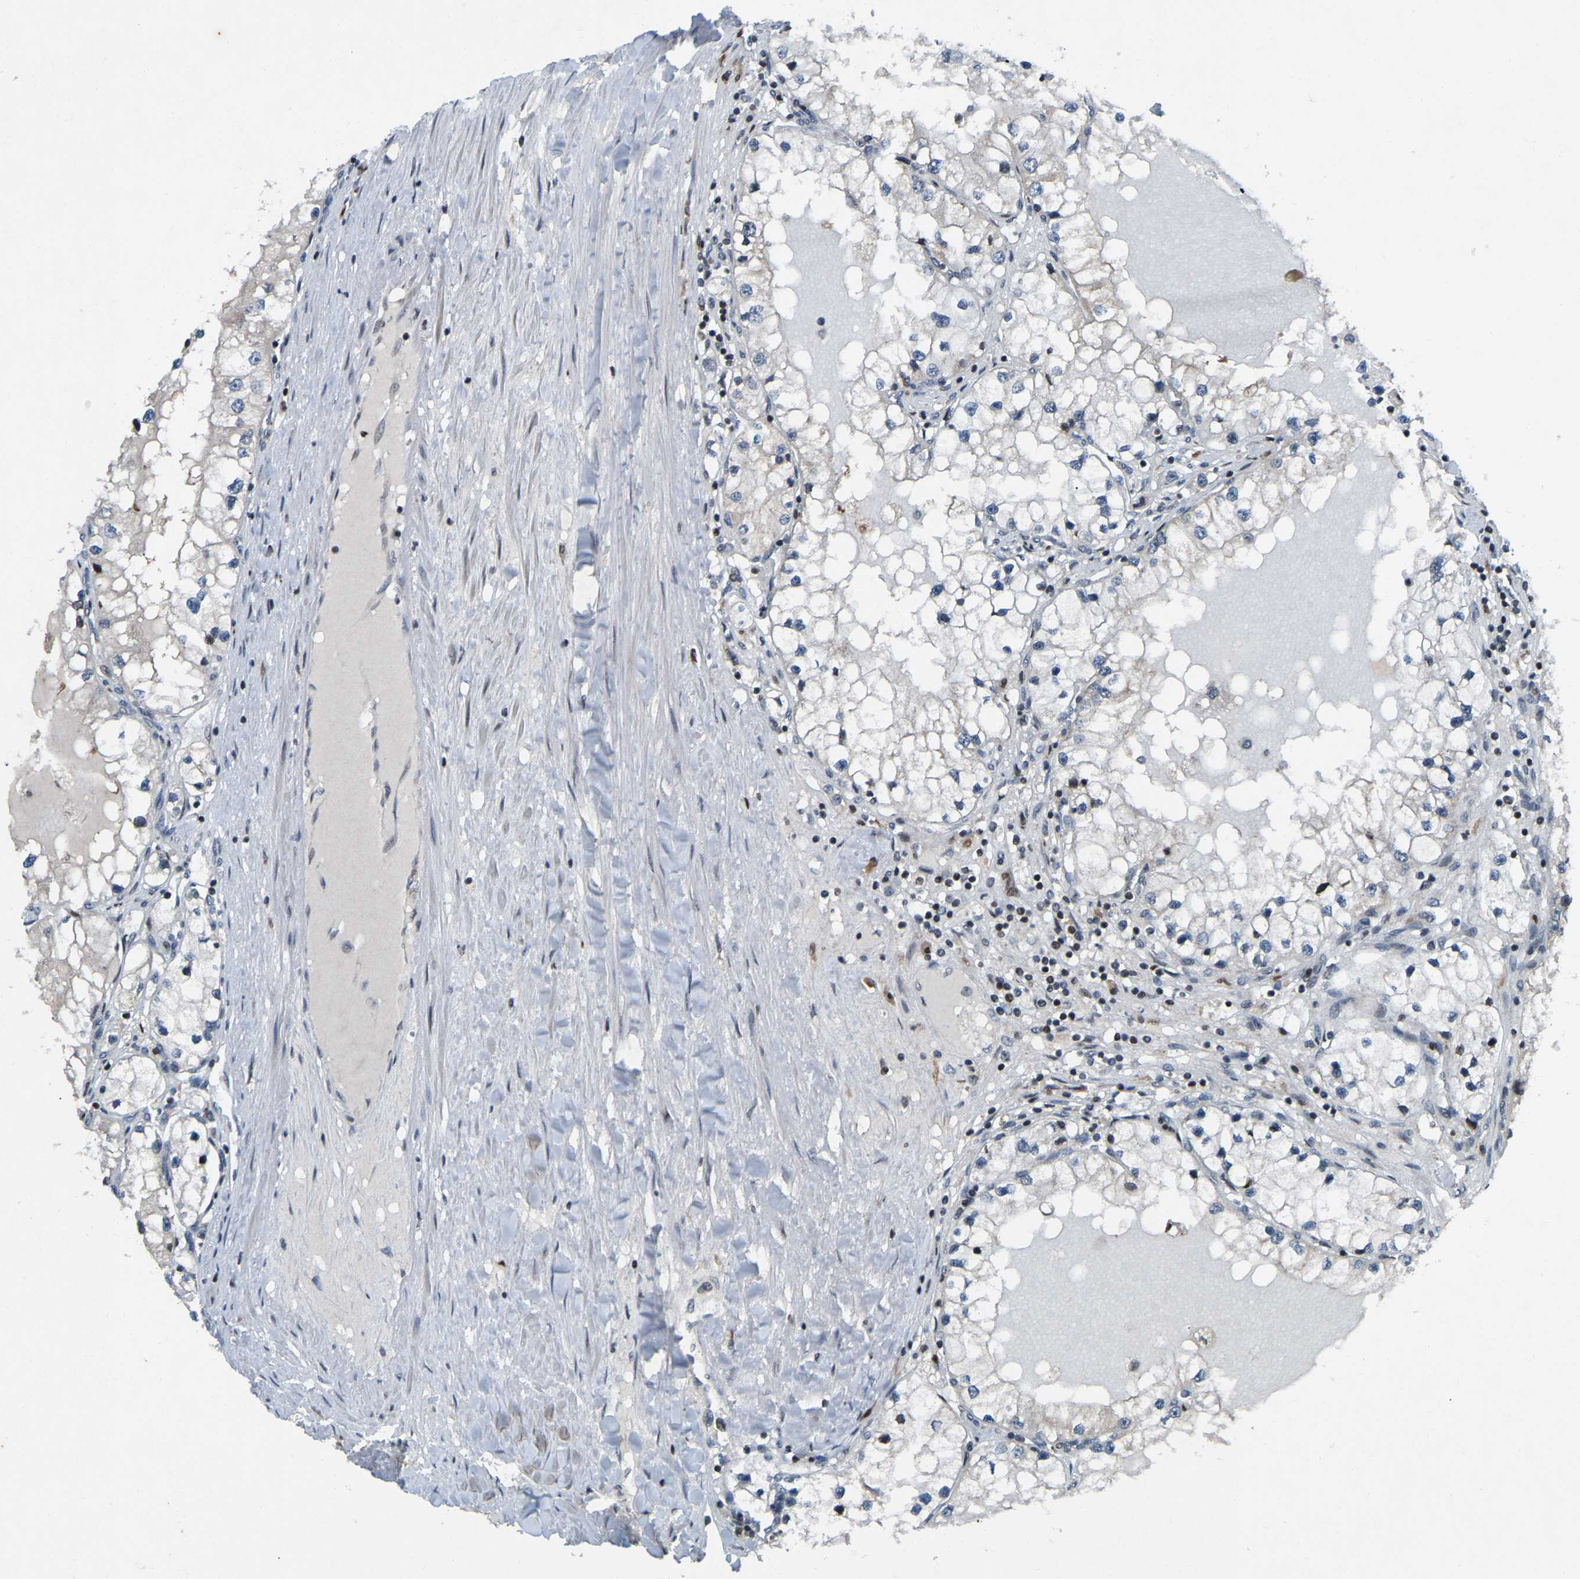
{"staining": {"intensity": "negative", "quantity": "none", "location": "none"}, "tissue": "renal cancer", "cell_type": "Tumor cells", "image_type": "cancer", "snomed": [{"axis": "morphology", "description": "Adenocarcinoma, NOS"}, {"axis": "topography", "description": "Kidney"}], "caption": "This is a histopathology image of IHC staining of renal cancer, which shows no expression in tumor cells. Nuclei are stained in blue.", "gene": "PARL", "patient": {"sex": "male", "age": 68}}